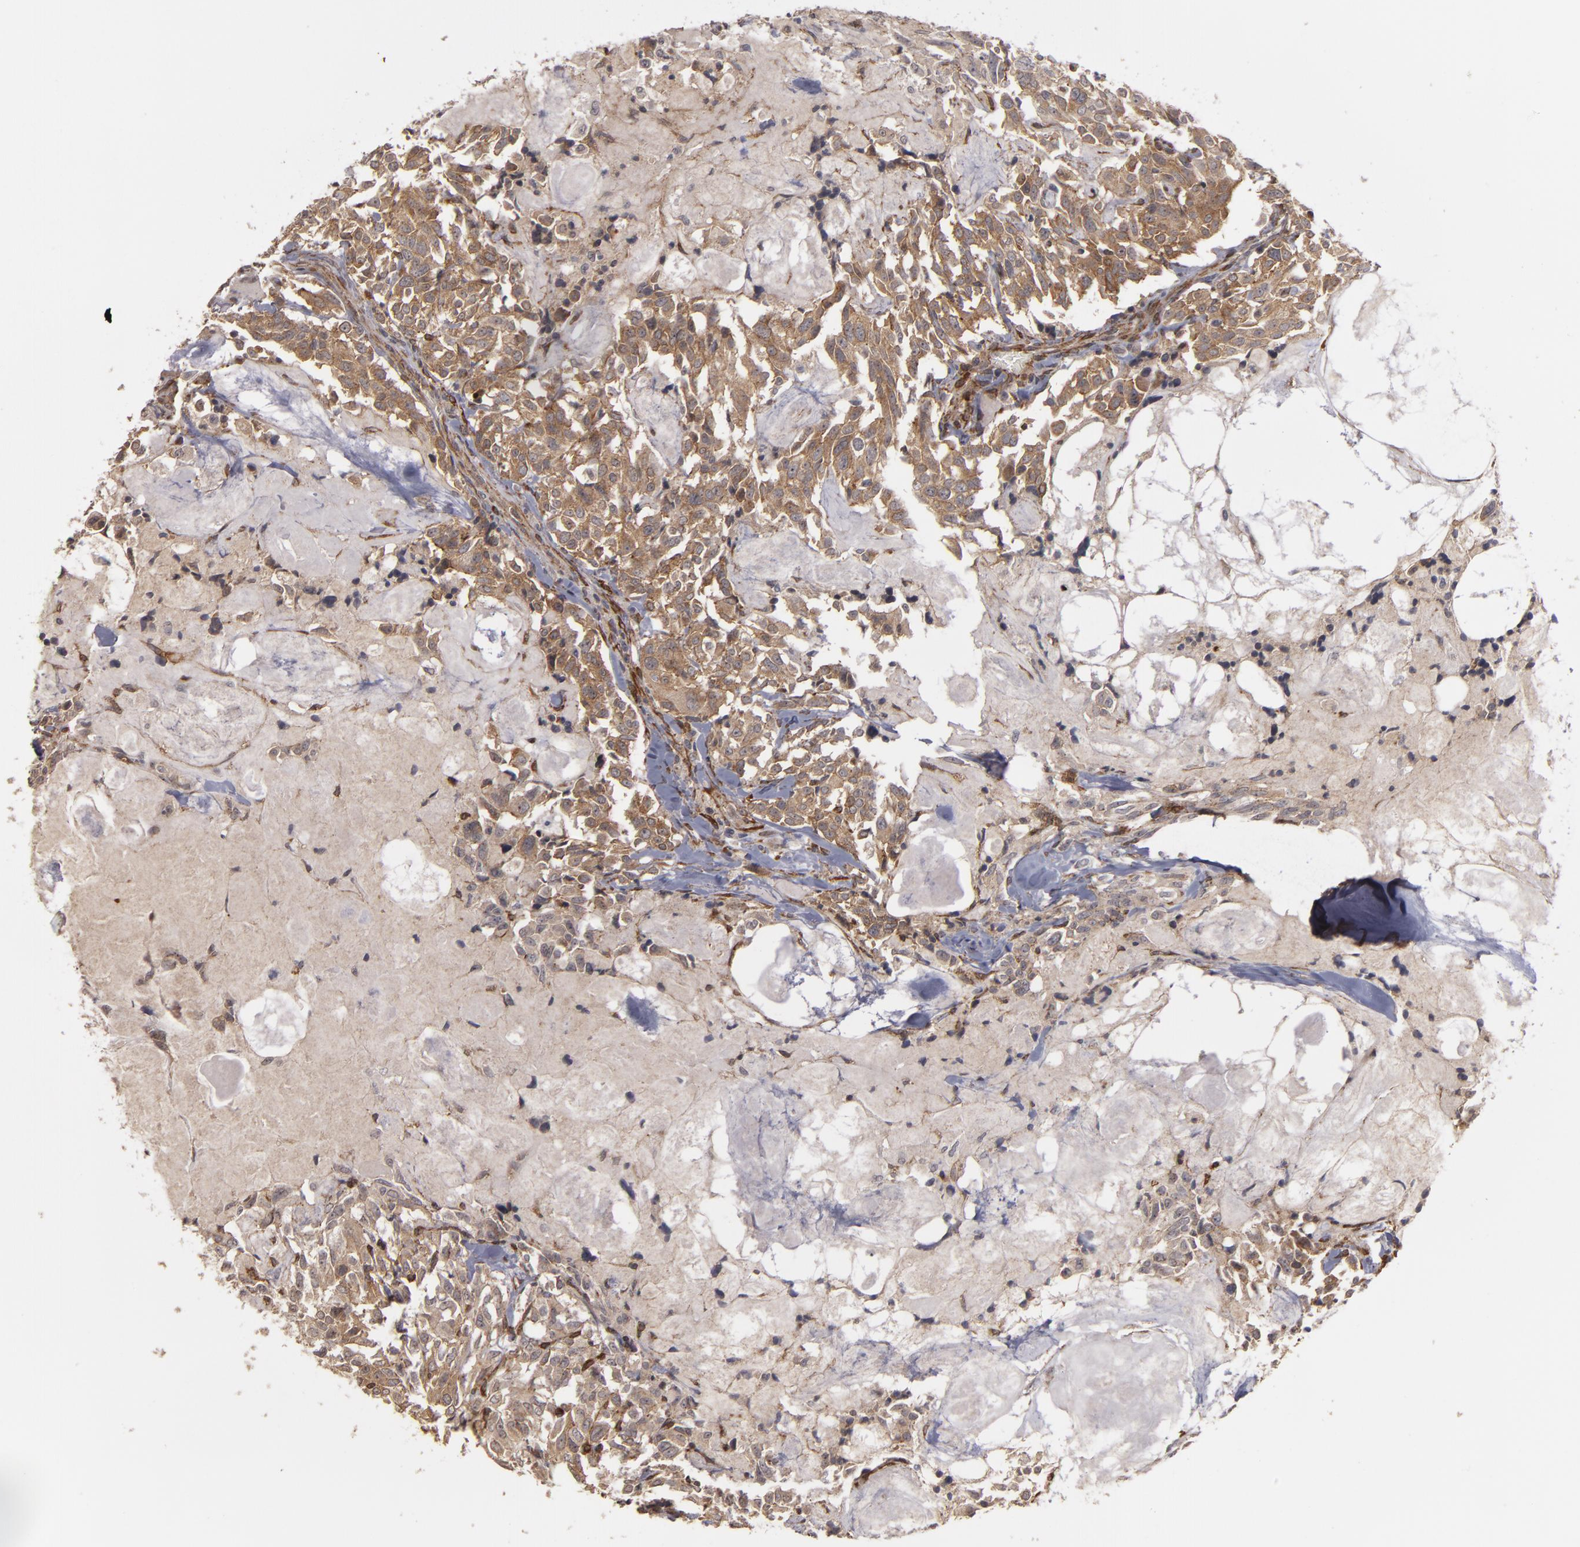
{"staining": {"intensity": "moderate", "quantity": ">75%", "location": "cytoplasmic/membranous"}, "tissue": "thyroid cancer", "cell_type": "Tumor cells", "image_type": "cancer", "snomed": [{"axis": "morphology", "description": "Carcinoma, NOS"}, {"axis": "morphology", "description": "Carcinoid, malignant, NOS"}, {"axis": "topography", "description": "Thyroid gland"}], "caption": "Immunohistochemistry (IHC) (DAB) staining of thyroid carcinoma displays moderate cytoplasmic/membranous protein expression in about >75% of tumor cells.", "gene": "TJP1", "patient": {"sex": "male", "age": 33}}